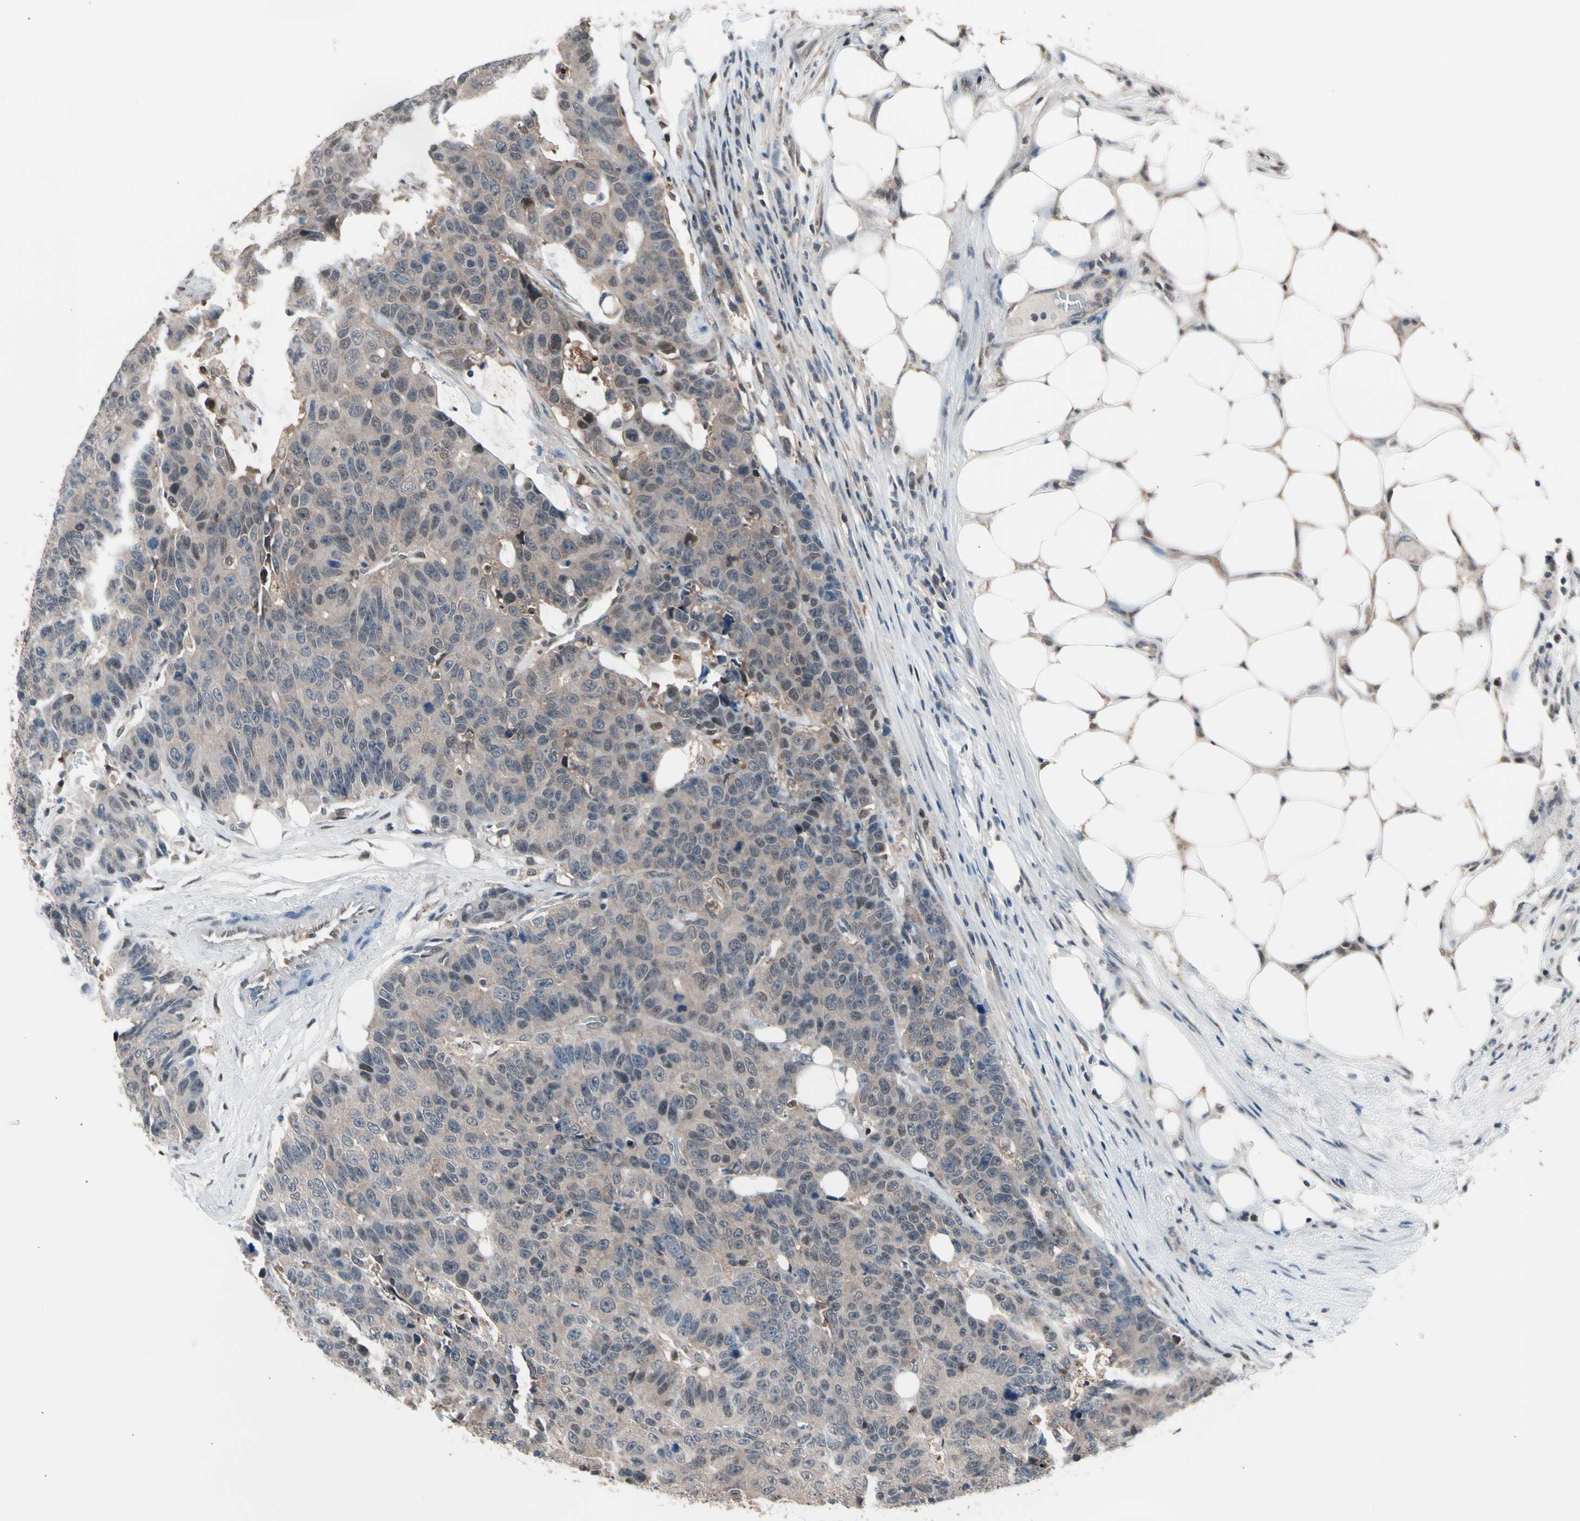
{"staining": {"intensity": "weak", "quantity": ">75%", "location": "cytoplasmic/membranous"}, "tissue": "colorectal cancer", "cell_type": "Tumor cells", "image_type": "cancer", "snomed": [{"axis": "morphology", "description": "Adenocarcinoma, NOS"}, {"axis": "topography", "description": "Colon"}], "caption": "Protein staining shows weak cytoplasmic/membranous positivity in about >75% of tumor cells in colorectal adenocarcinoma.", "gene": "PSMA2", "patient": {"sex": "female", "age": 86}}